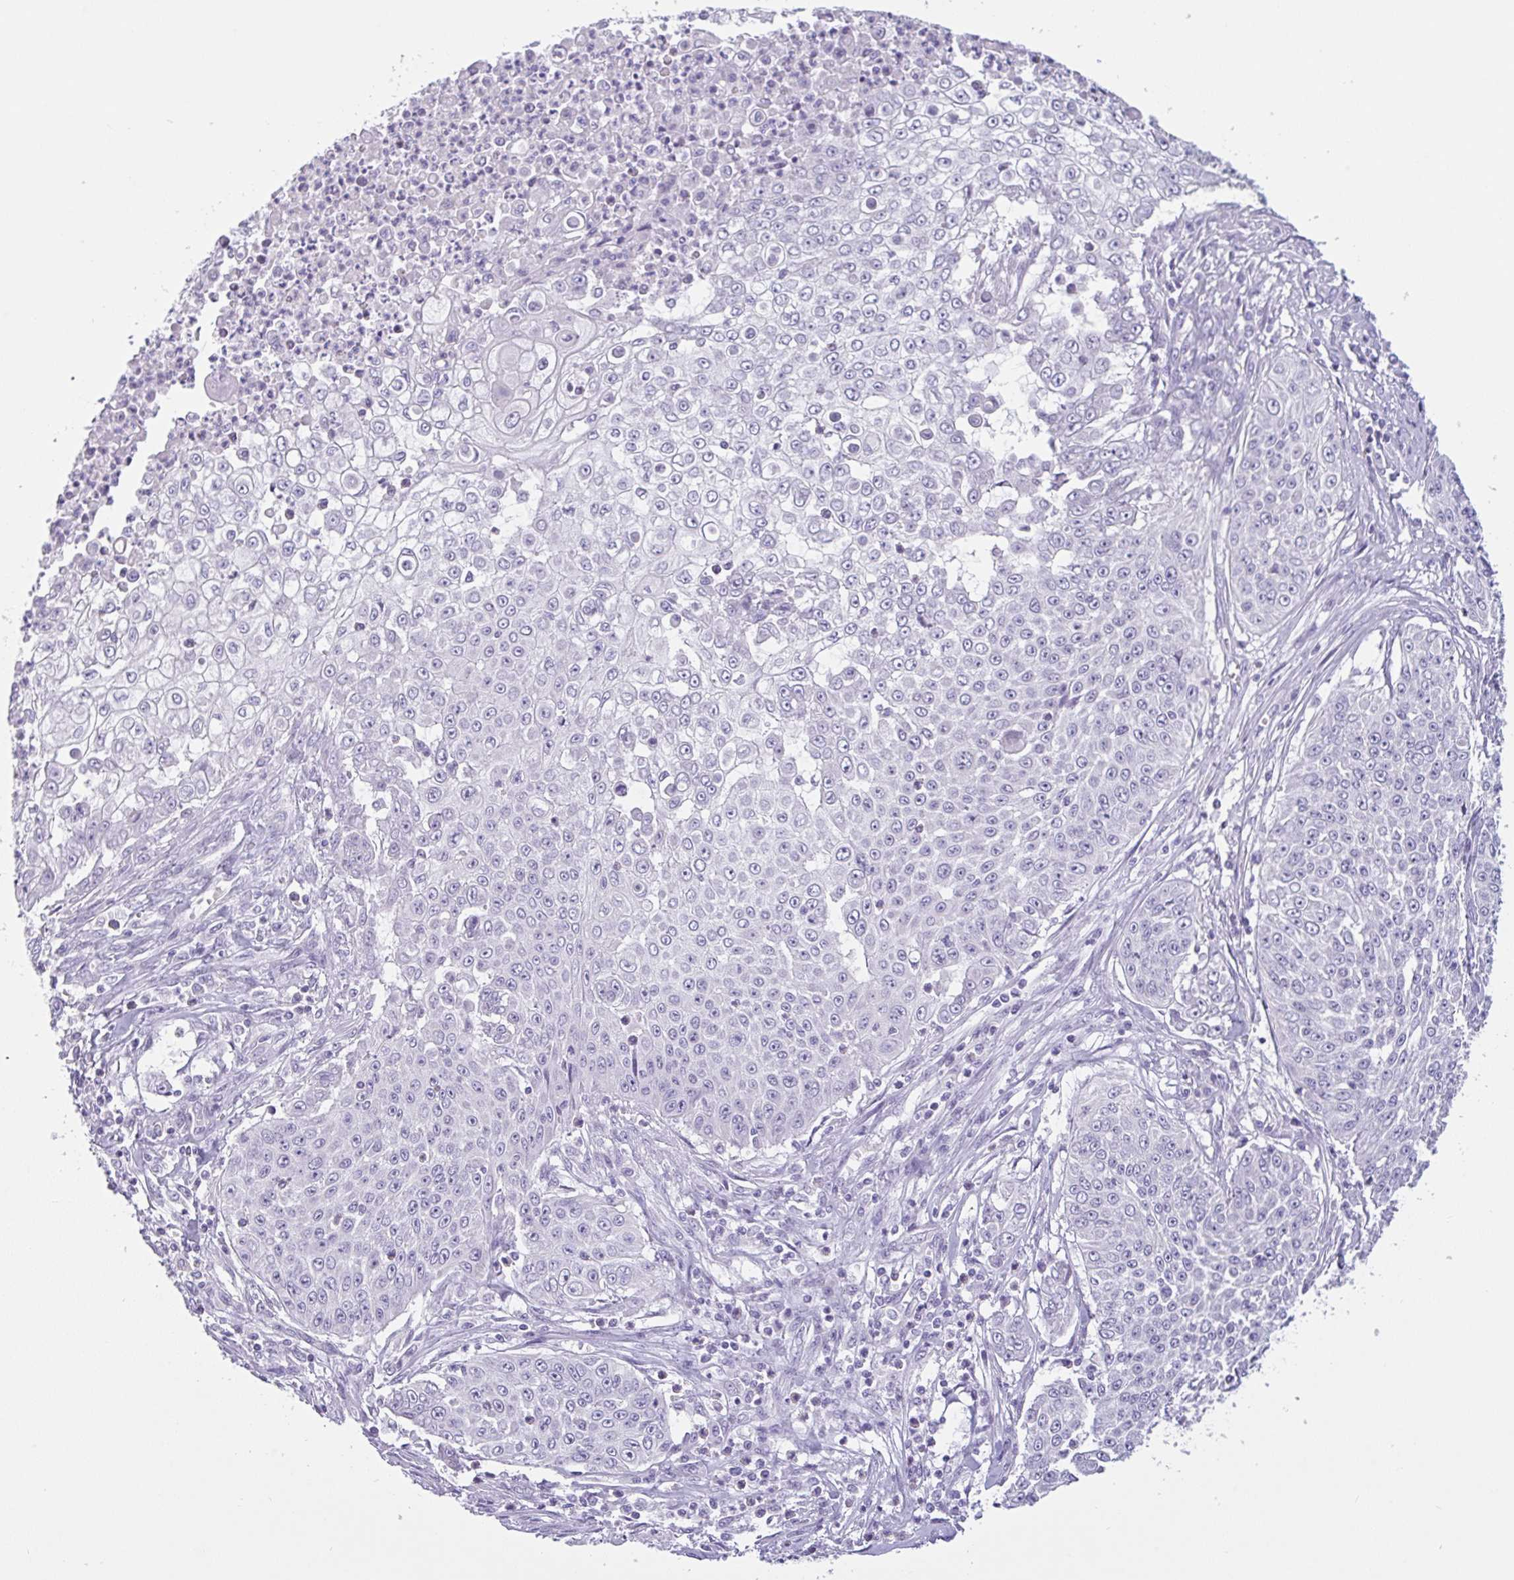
{"staining": {"intensity": "negative", "quantity": "none", "location": "none"}, "tissue": "skin cancer", "cell_type": "Tumor cells", "image_type": "cancer", "snomed": [{"axis": "morphology", "description": "Squamous cell carcinoma, NOS"}, {"axis": "topography", "description": "Skin"}], "caption": "Squamous cell carcinoma (skin) stained for a protein using immunohistochemistry (IHC) exhibits no staining tumor cells.", "gene": "CTSE", "patient": {"sex": "male", "age": 24}}